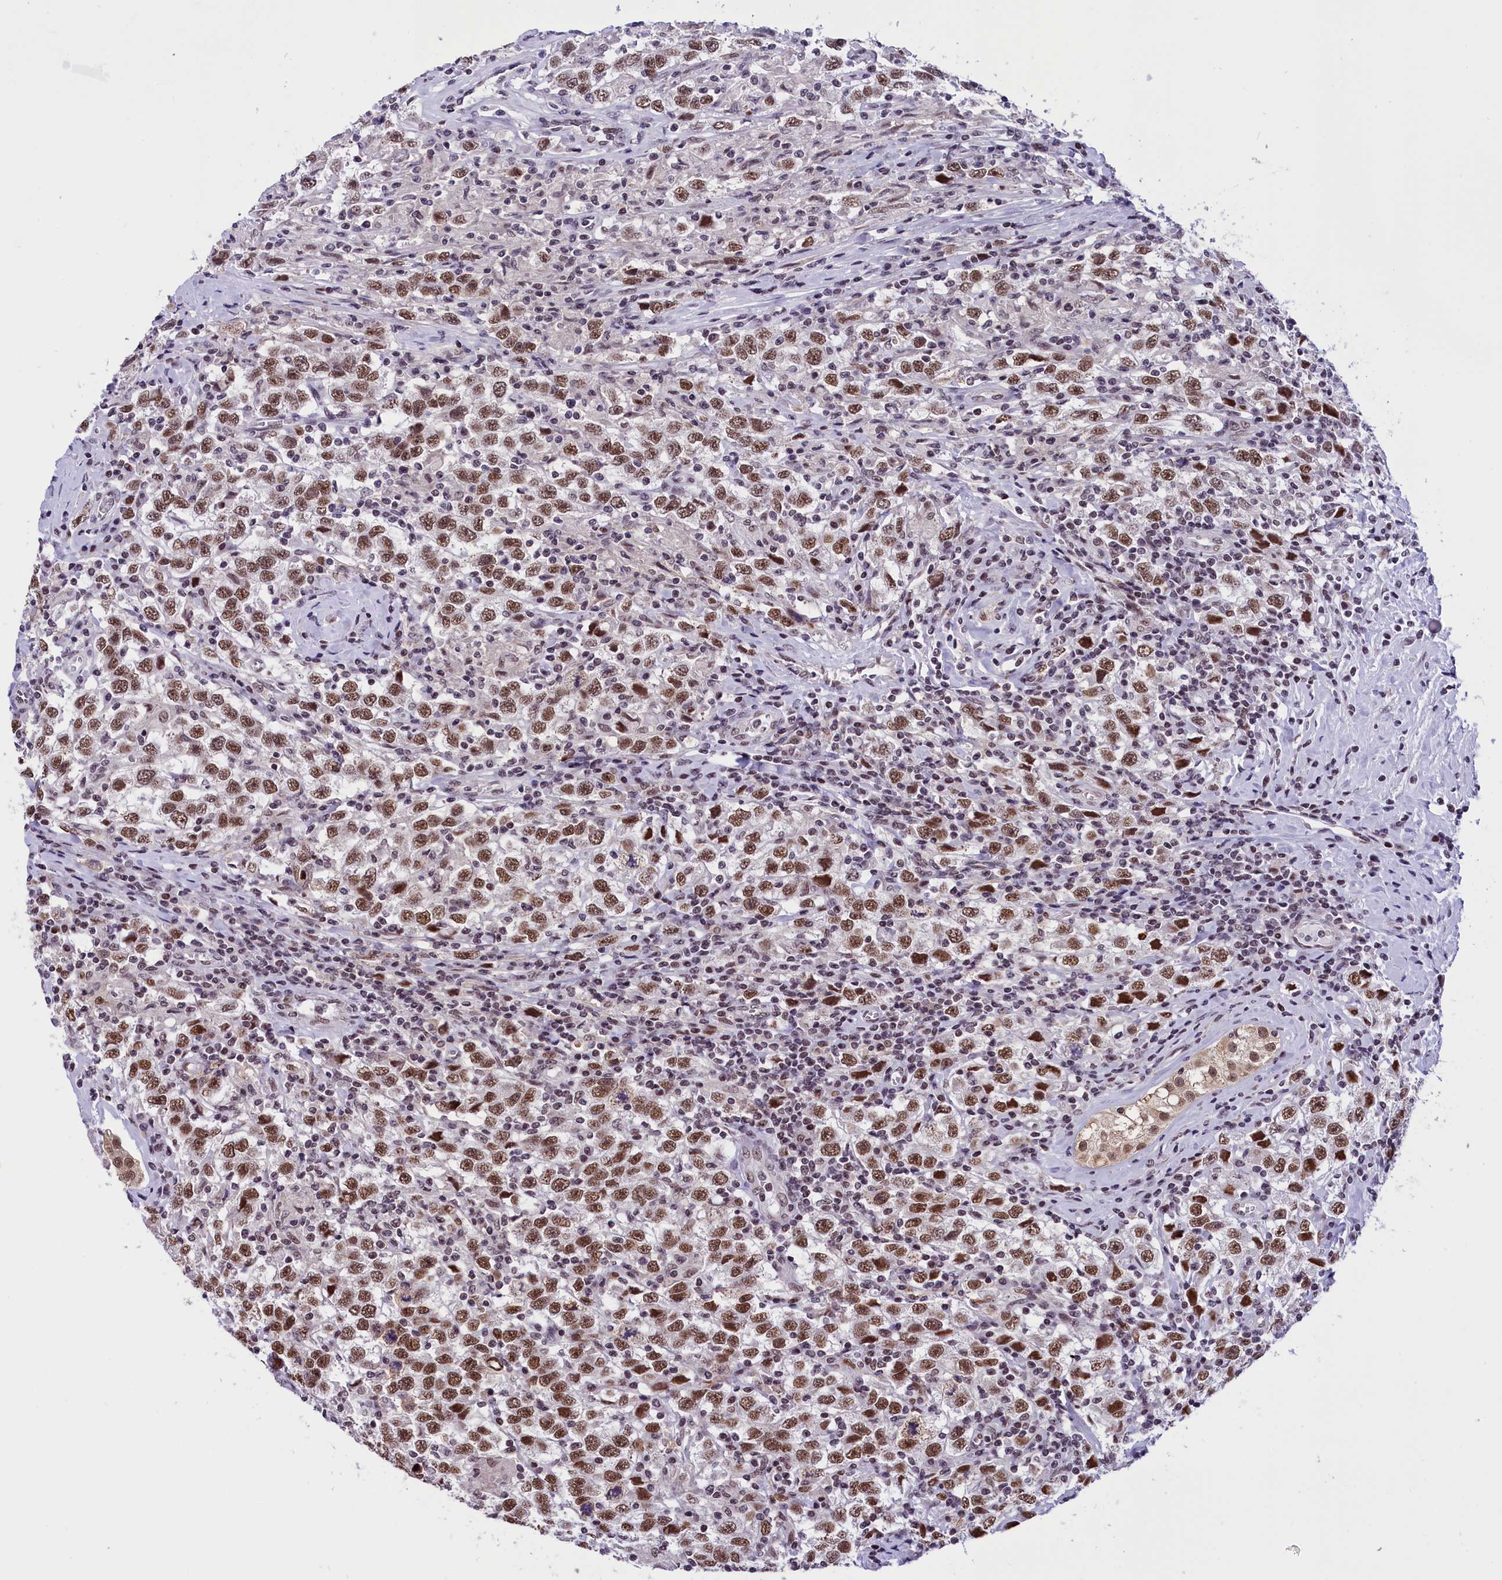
{"staining": {"intensity": "moderate", "quantity": ">75%", "location": "nuclear"}, "tissue": "testis cancer", "cell_type": "Tumor cells", "image_type": "cancer", "snomed": [{"axis": "morphology", "description": "Seminoma, NOS"}, {"axis": "topography", "description": "Testis"}], "caption": "This is an image of immunohistochemistry (IHC) staining of testis seminoma, which shows moderate positivity in the nuclear of tumor cells.", "gene": "CDYL2", "patient": {"sex": "male", "age": 41}}